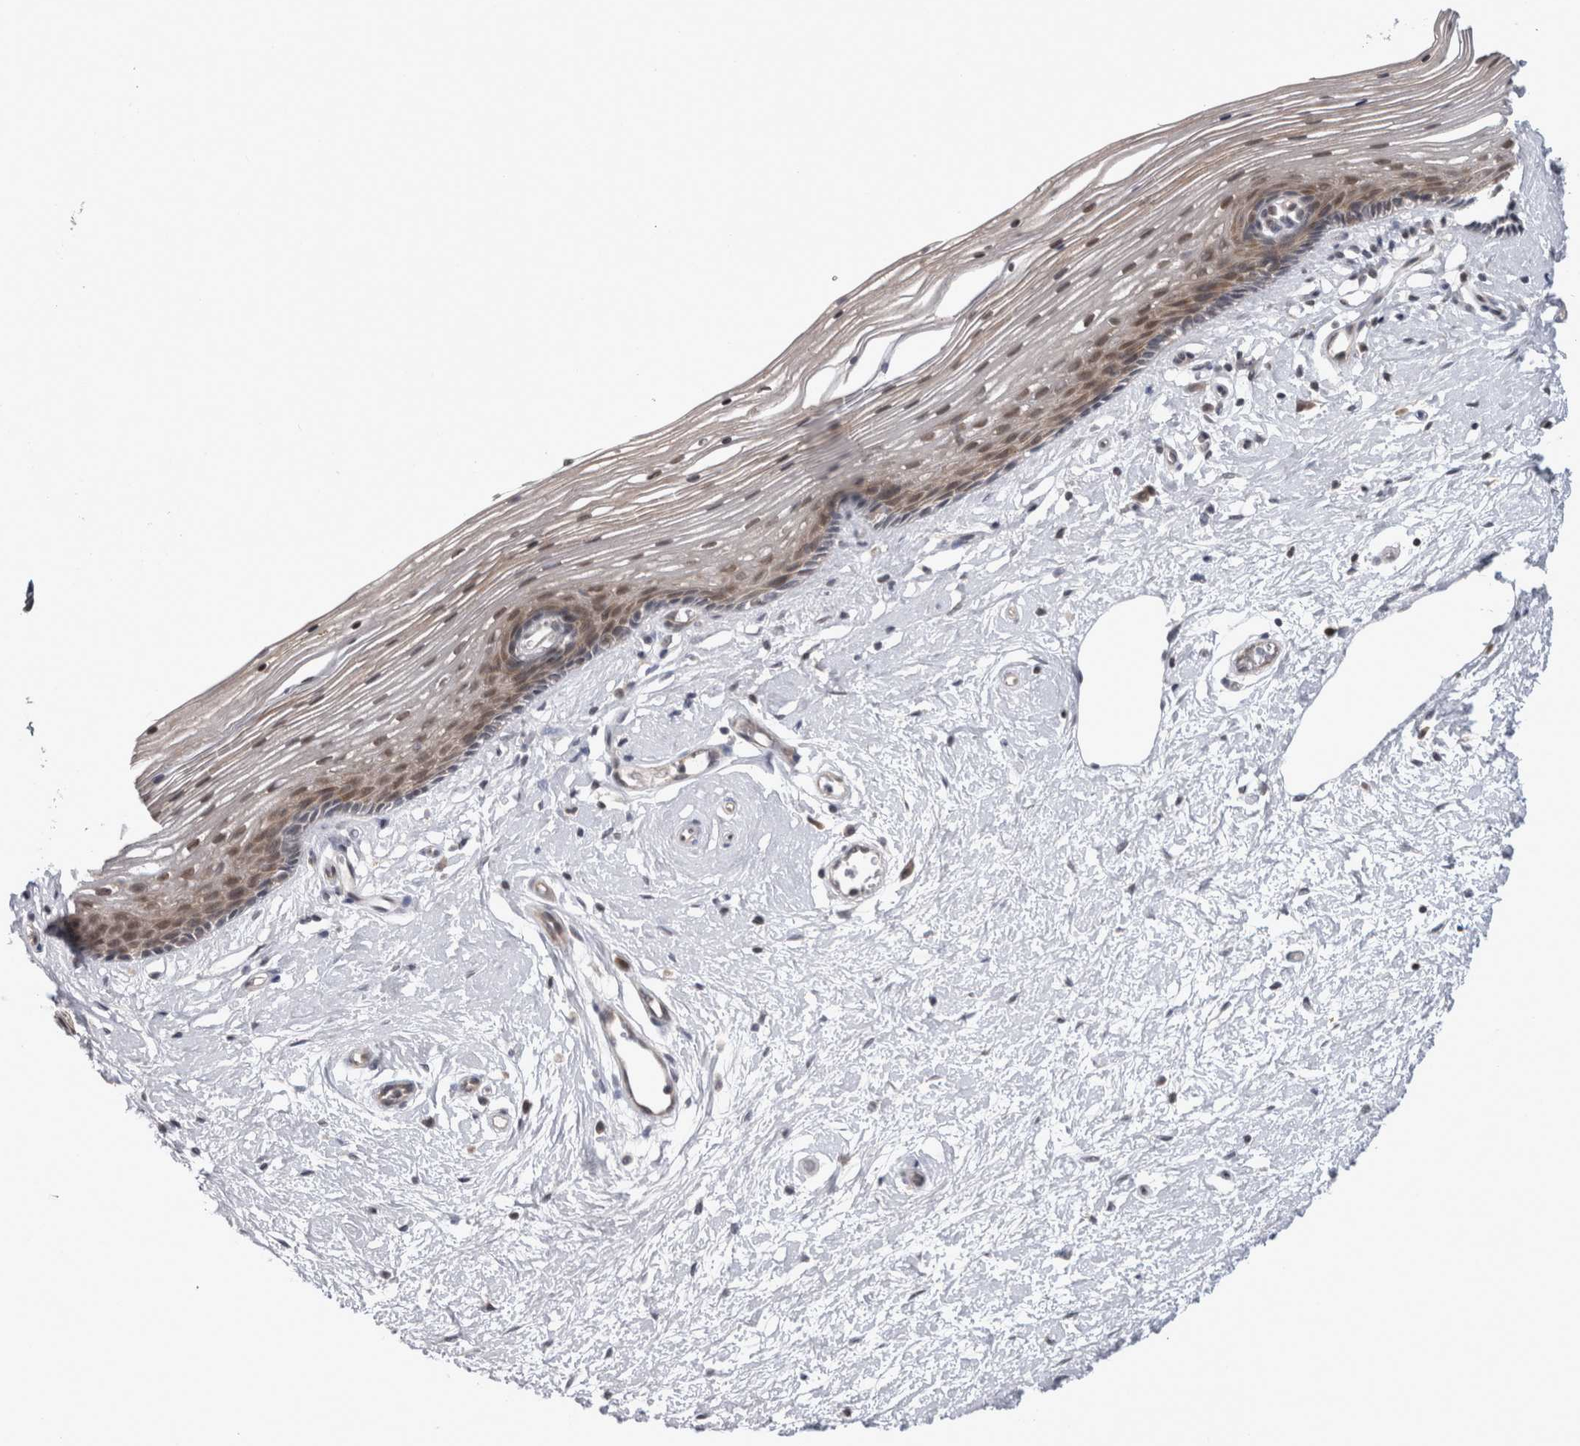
{"staining": {"intensity": "weak", "quantity": ">75%", "location": "cytoplasmic/membranous,nuclear"}, "tissue": "vagina", "cell_type": "Squamous epithelial cells", "image_type": "normal", "snomed": [{"axis": "morphology", "description": "Normal tissue, NOS"}, {"axis": "topography", "description": "Vagina"}], "caption": "The photomicrograph shows immunohistochemical staining of unremarkable vagina. There is weak cytoplasmic/membranous,nuclear staining is present in about >75% of squamous epithelial cells.", "gene": "PSMB2", "patient": {"sex": "female", "age": 46}}